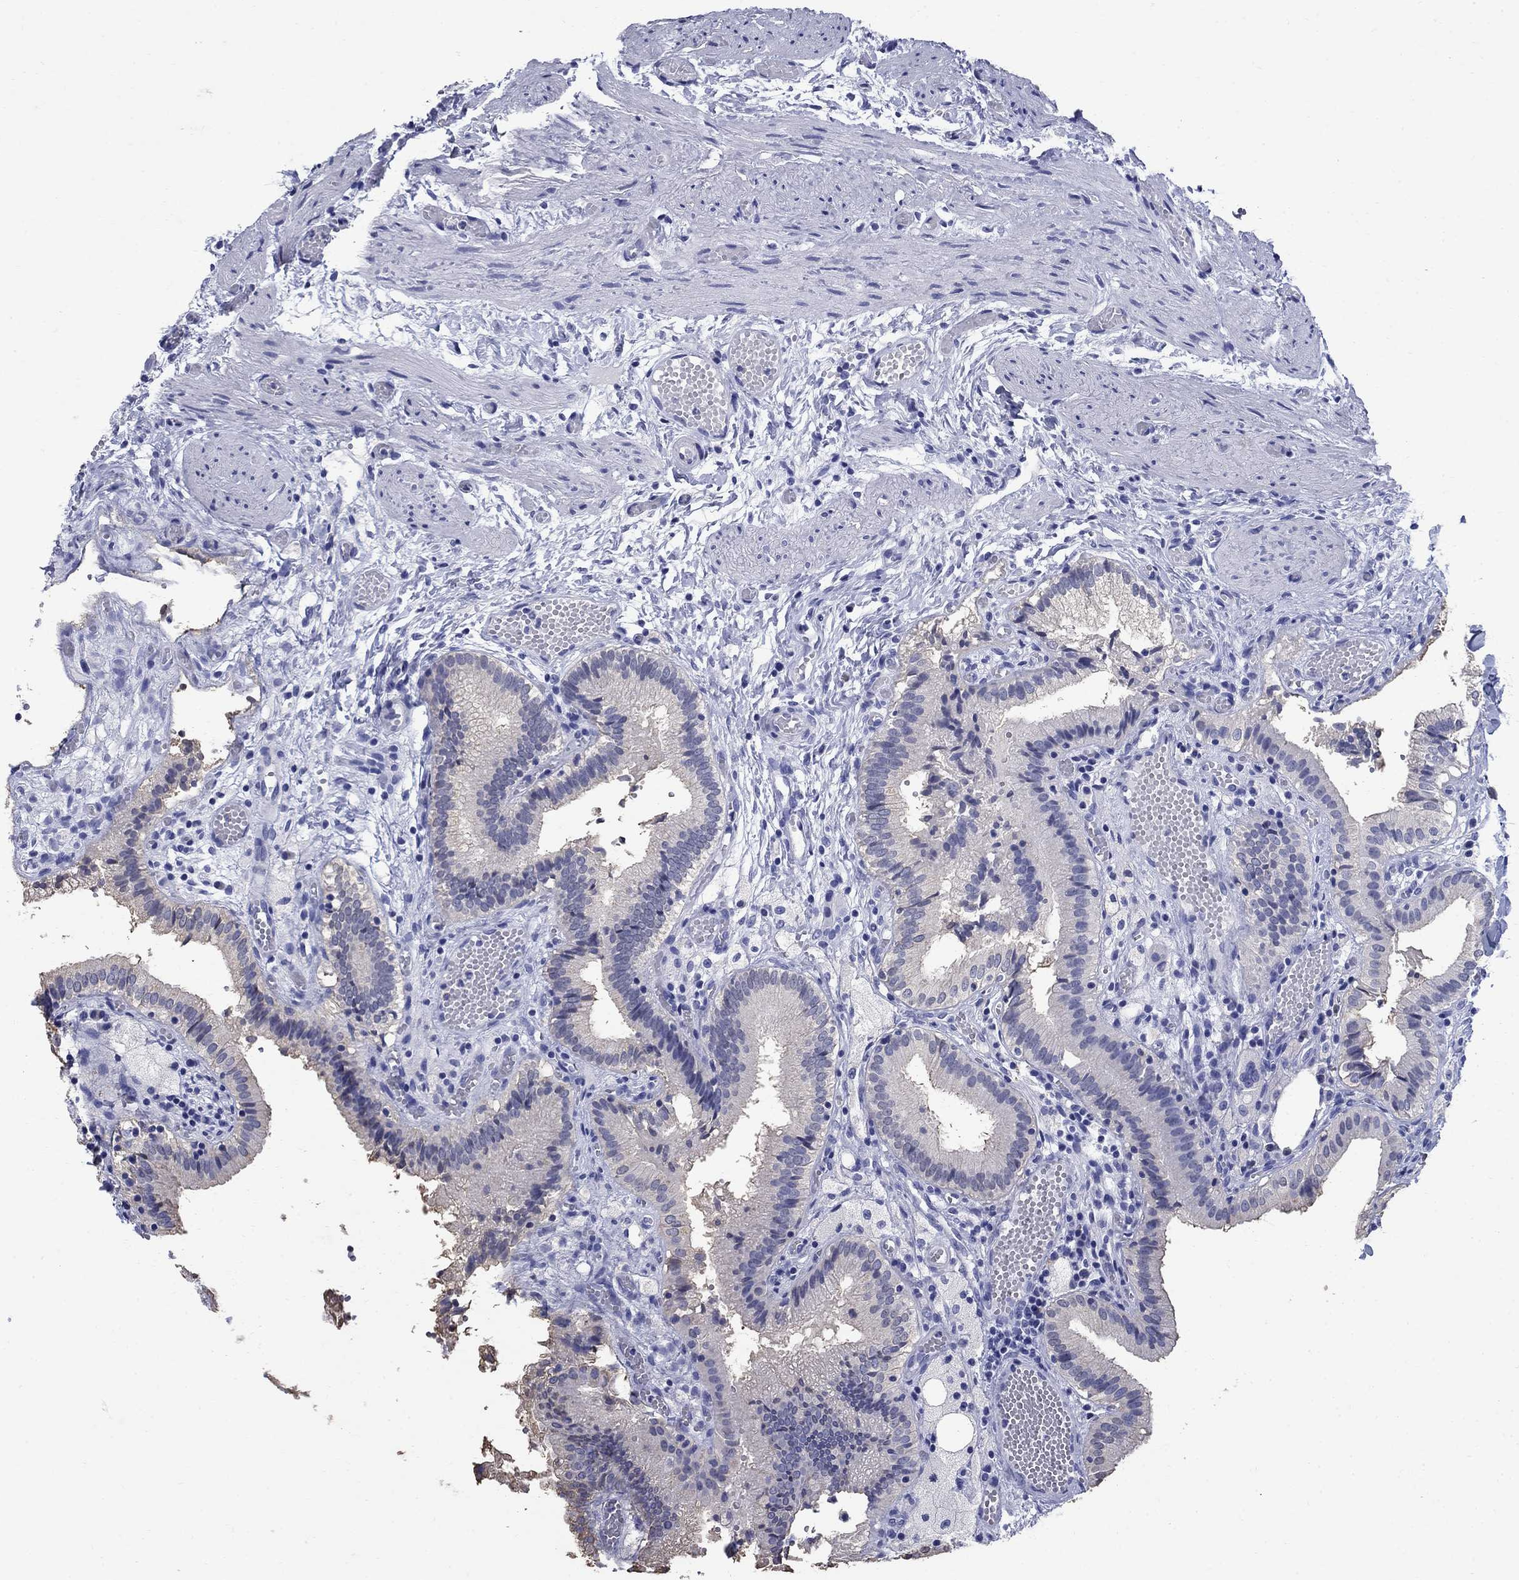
{"staining": {"intensity": "negative", "quantity": "none", "location": "none"}, "tissue": "gallbladder", "cell_type": "Glandular cells", "image_type": "normal", "snomed": [{"axis": "morphology", "description": "Normal tissue, NOS"}, {"axis": "topography", "description": "Gallbladder"}], "caption": "IHC of normal human gallbladder demonstrates no expression in glandular cells. (Stains: DAB immunohistochemistry (IHC) with hematoxylin counter stain, Microscopy: brightfield microscopy at high magnification).", "gene": "CD1A", "patient": {"sex": "female", "age": 24}}